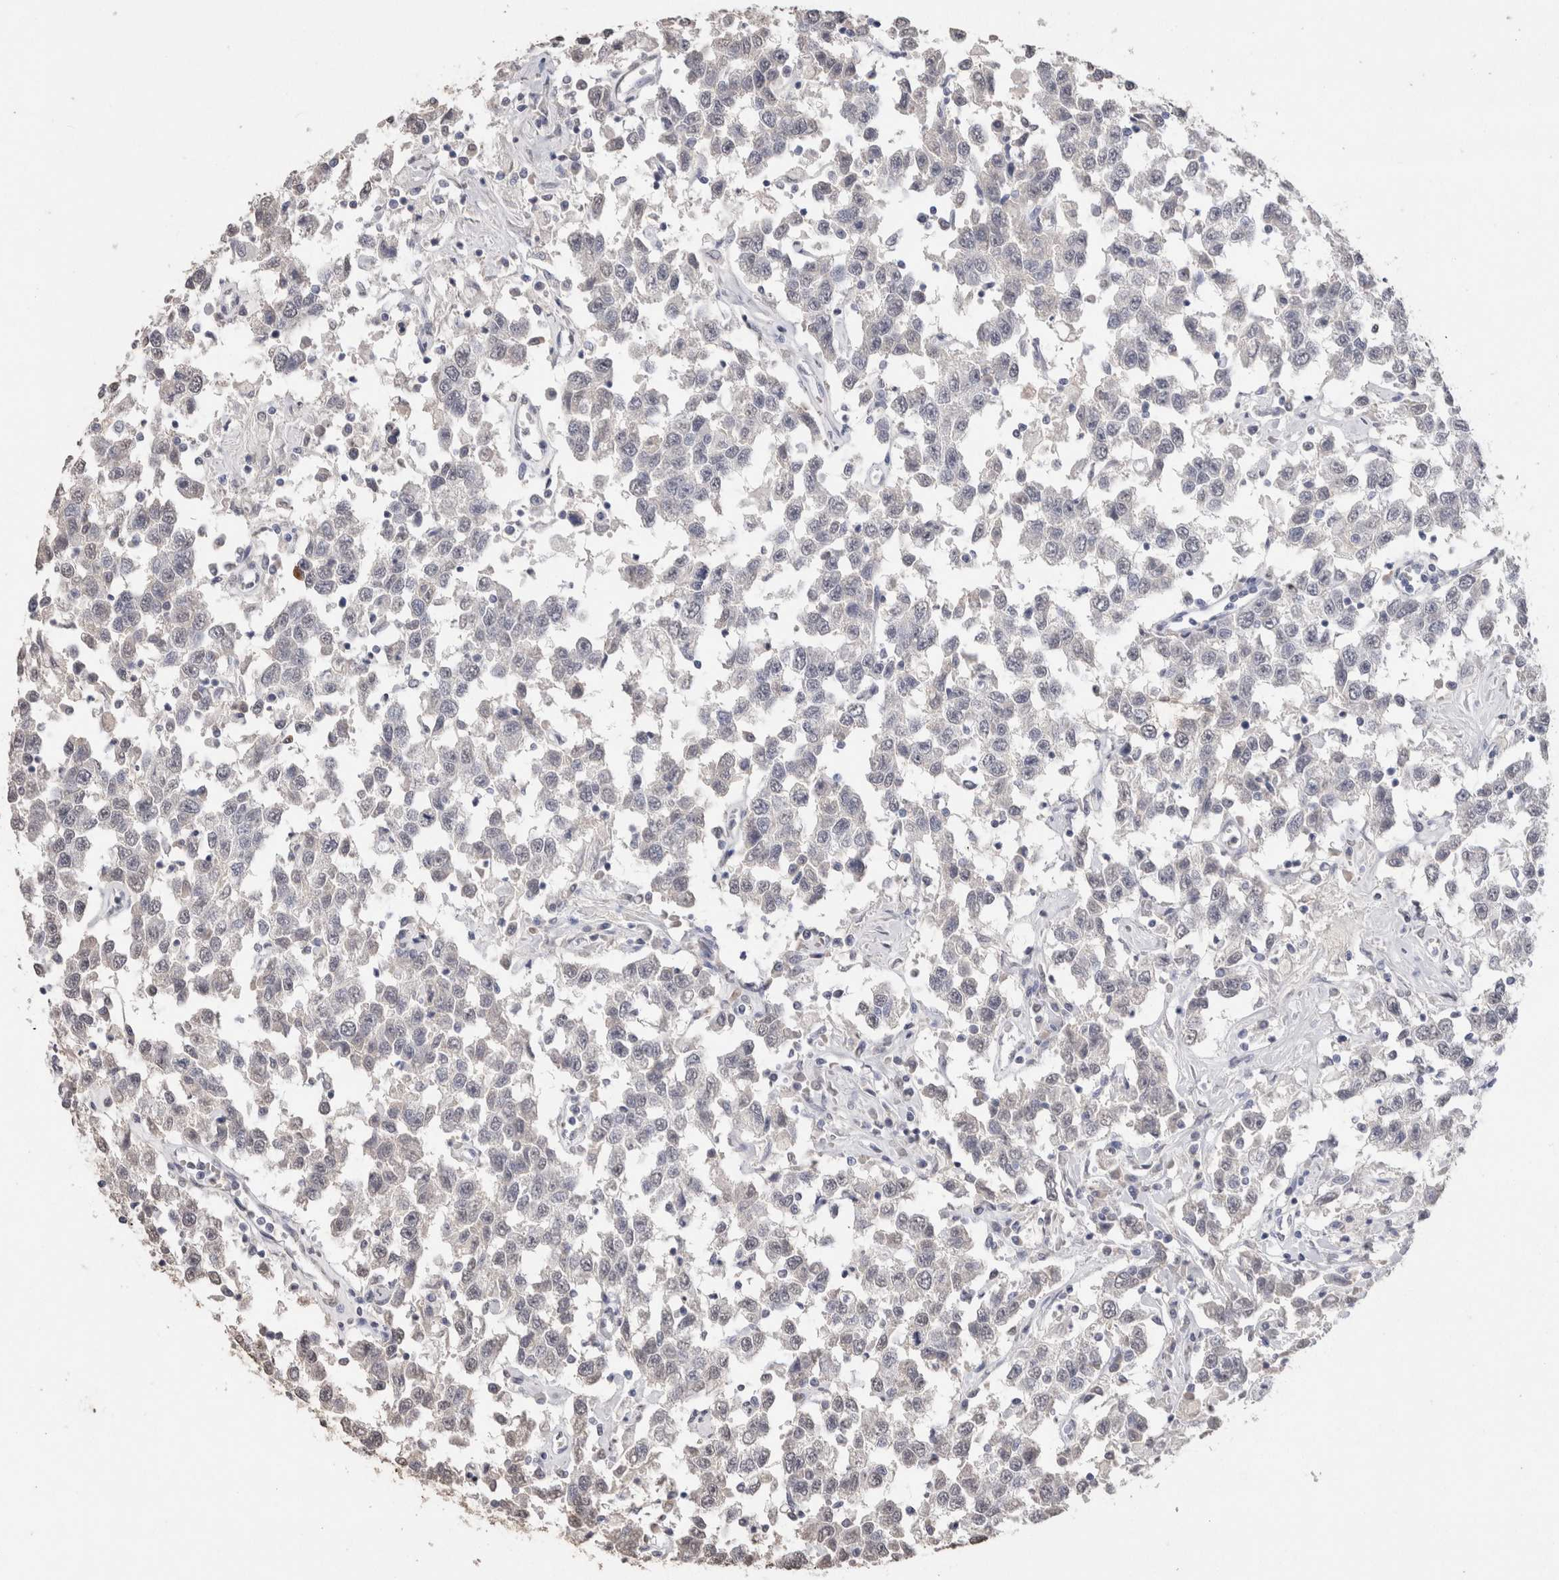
{"staining": {"intensity": "negative", "quantity": "none", "location": "none"}, "tissue": "testis cancer", "cell_type": "Tumor cells", "image_type": "cancer", "snomed": [{"axis": "morphology", "description": "Seminoma, NOS"}, {"axis": "topography", "description": "Testis"}], "caption": "The micrograph exhibits no significant staining in tumor cells of testis cancer.", "gene": "LGALS2", "patient": {"sex": "male", "age": 41}}